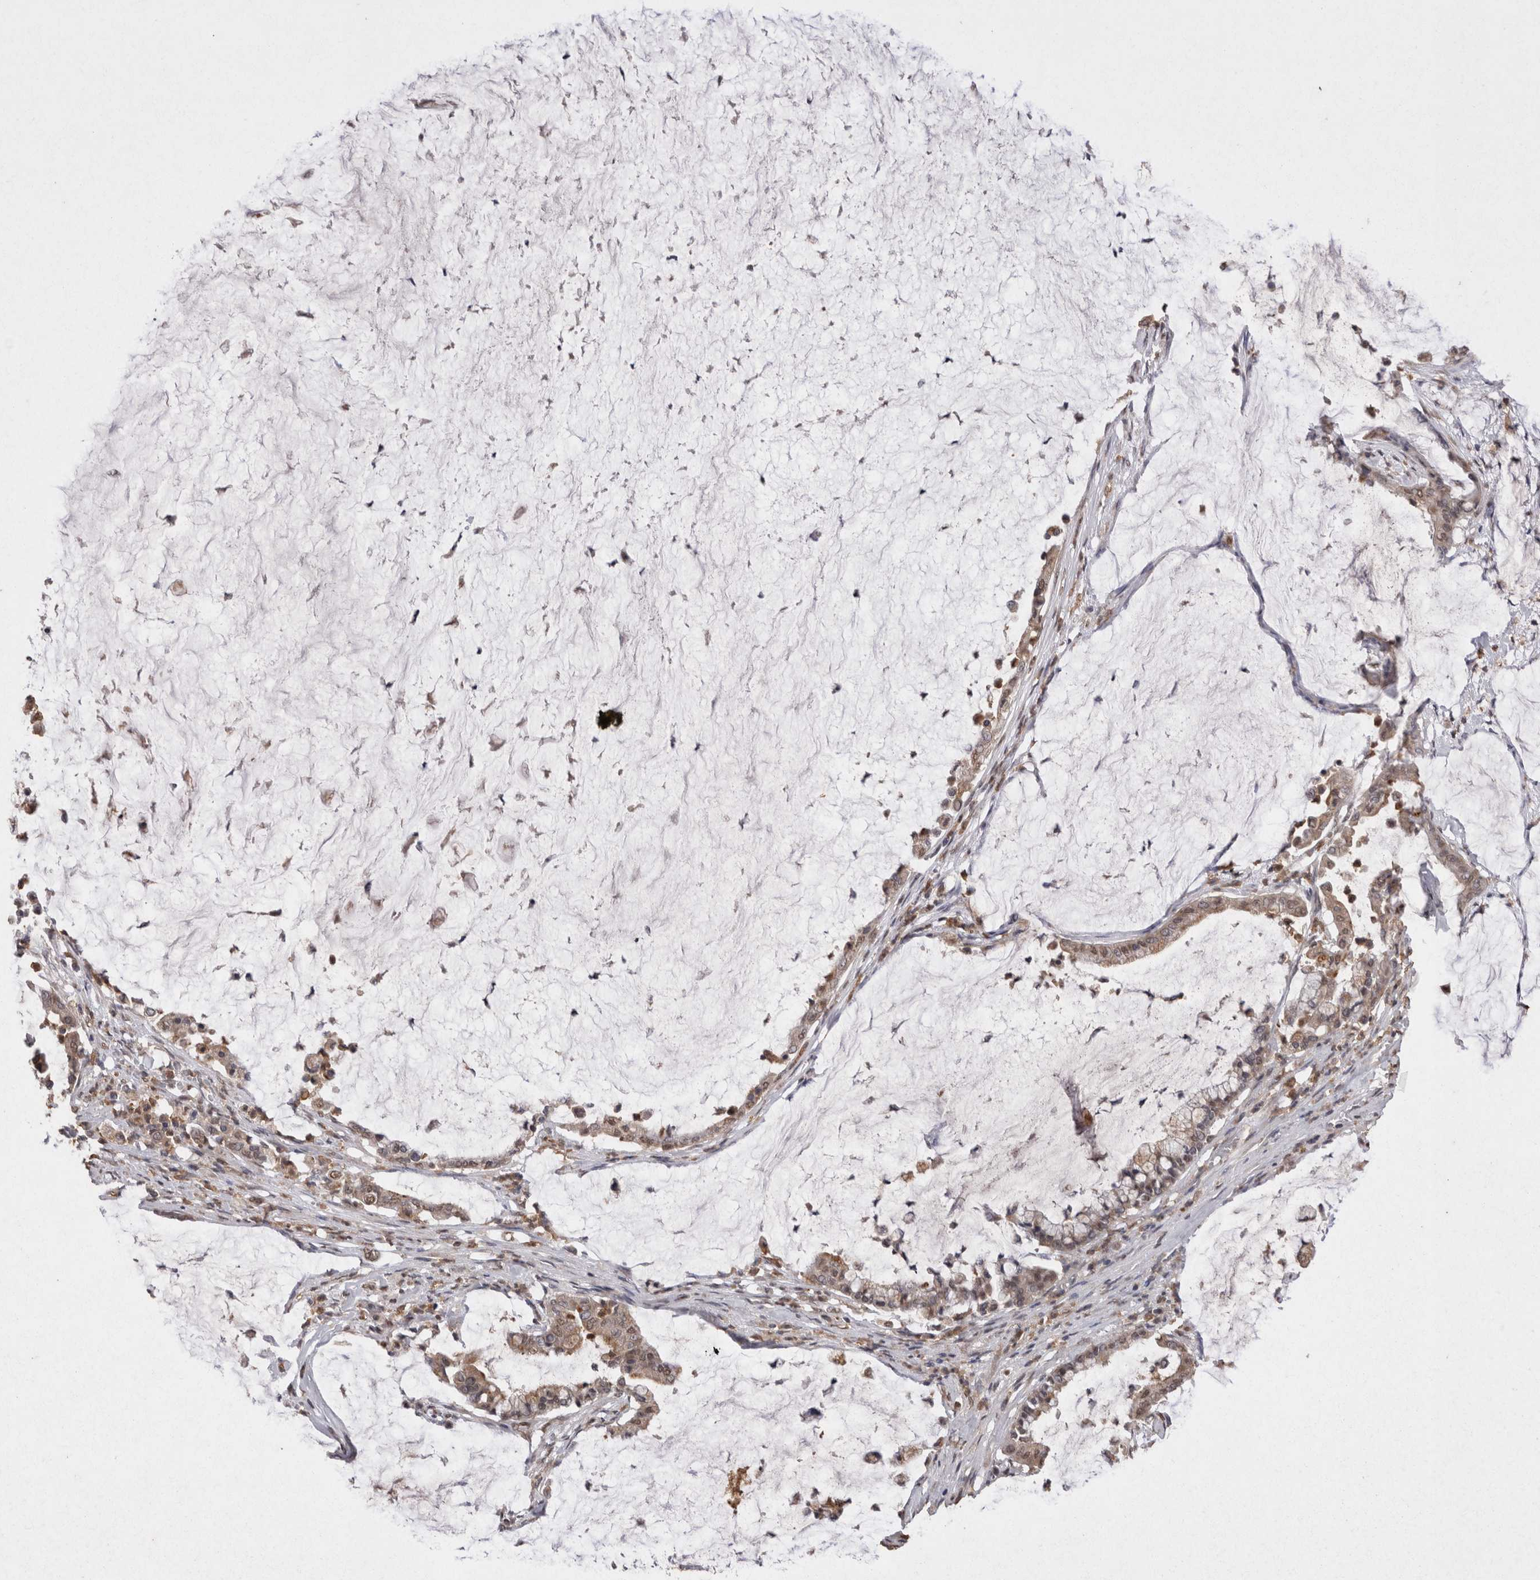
{"staining": {"intensity": "weak", "quantity": ">75%", "location": "cytoplasmic/membranous,nuclear"}, "tissue": "pancreatic cancer", "cell_type": "Tumor cells", "image_type": "cancer", "snomed": [{"axis": "morphology", "description": "Adenocarcinoma, NOS"}, {"axis": "topography", "description": "Pancreas"}], "caption": "The immunohistochemical stain shows weak cytoplasmic/membranous and nuclear staining in tumor cells of pancreatic adenocarcinoma tissue. (Brightfield microscopy of DAB IHC at high magnification).", "gene": "GRK5", "patient": {"sex": "male", "age": 41}}